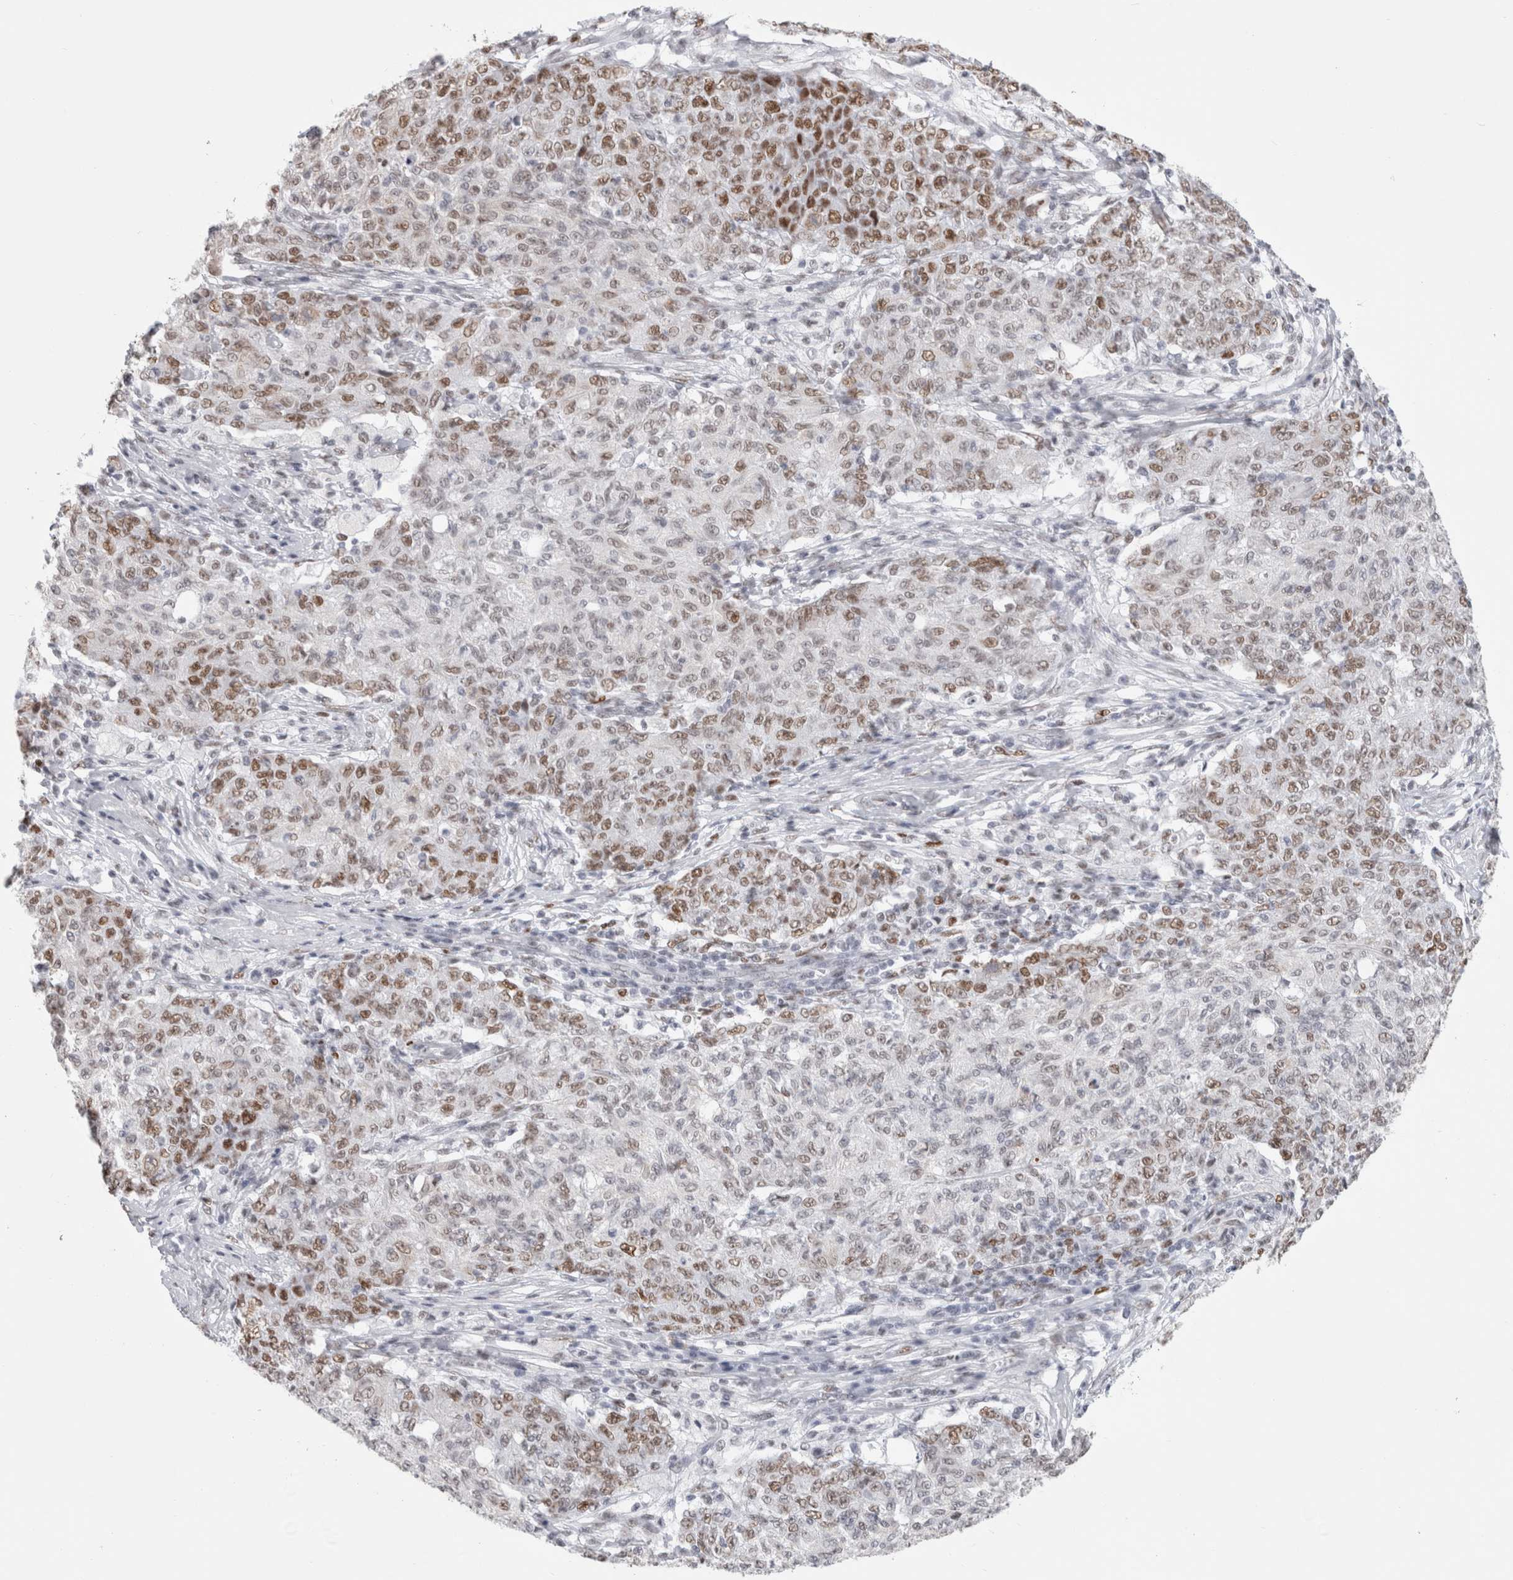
{"staining": {"intensity": "moderate", "quantity": "25%-75%", "location": "nuclear"}, "tissue": "ovarian cancer", "cell_type": "Tumor cells", "image_type": "cancer", "snomed": [{"axis": "morphology", "description": "Carcinoma, endometroid"}, {"axis": "topography", "description": "Ovary"}], "caption": "The micrograph displays a brown stain indicating the presence of a protein in the nuclear of tumor cells in ovarian endometroid carcinoma.", "gene": "SMARCC1", "patient": {"sex": "female", "age": 42}}